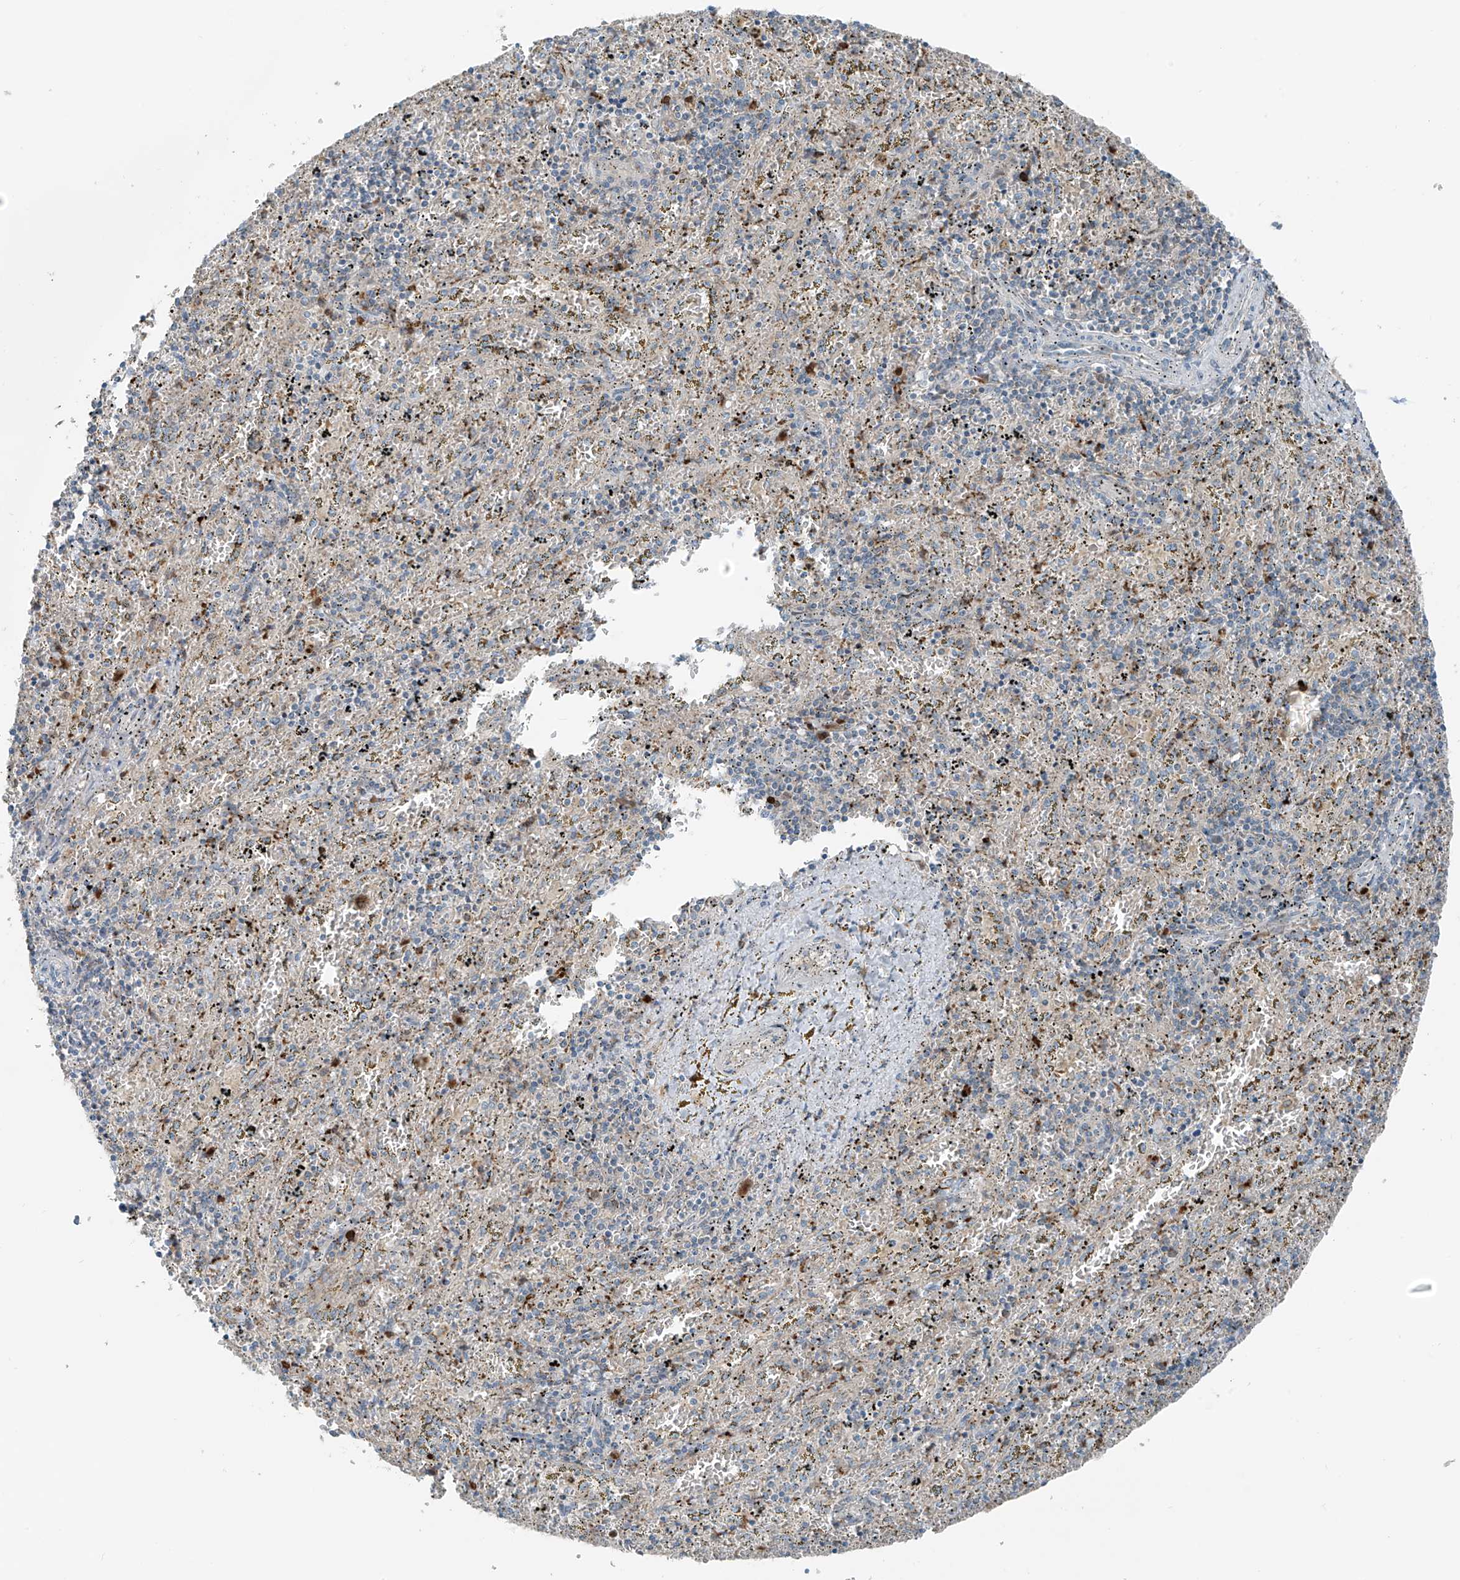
{"staining": {"intensity": "negative", "quantity": "none", "location": "none"}, "tissue": "spleen", "cell_type": "Cells in red pulp", "image_type": "normal", "snomed": [{"axis": "morphology", "description": "Normal tissue, NOS"}, {"axis": "topography", "description": "Spleen"}], "caption": "Immunohistochemical staining of benign spleen reveals no significant positivity in cells in red pulp. (Stains: DAB (3,3'-diaminobenzidine) immunohistochemistry (IHC) with hematoxylin counter stain, Microscopy: brightfield microscopy at high magnification).", "gene": "SLC12A6", "patient": {"sex": "male", "age": 11}}